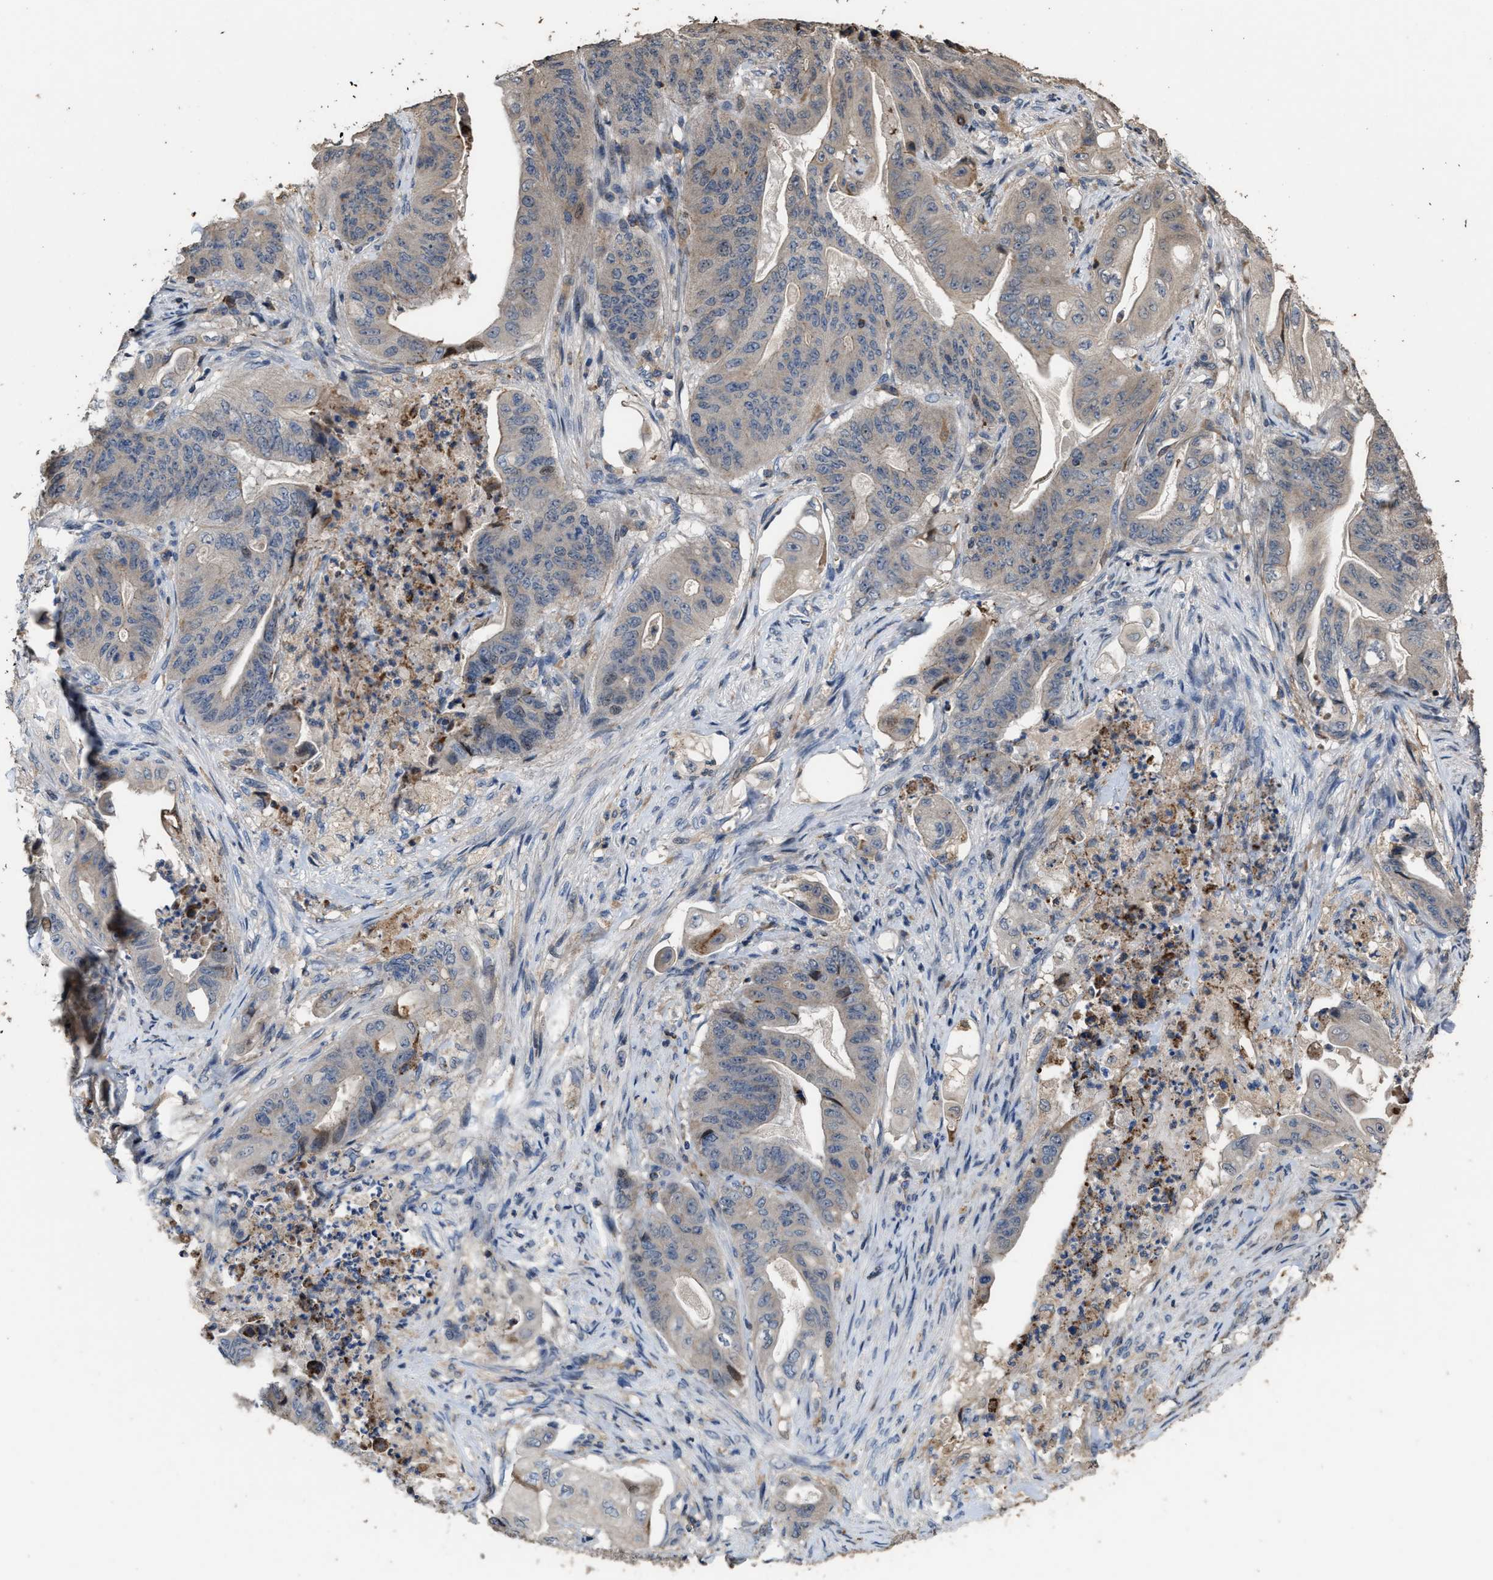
{"staining": {"intensity": "negative", "quantity": "none", "location": "none"}, "tissue": "stomach cancer", "cell_type": "Tumor cells", "image_type": "cancer", "snomed": [{"axis": "morphology", "description": "Adenocarcinoma, NOS"}, {"axis": "topography", "description": "Stomach"}], "caption": "Human stomach adenocarcinoma stained for a protein using IHC demonstrates no positivity in tumor cells.", "gene": "TDRKH", "patient": {"sex": "female", "age": 73}}